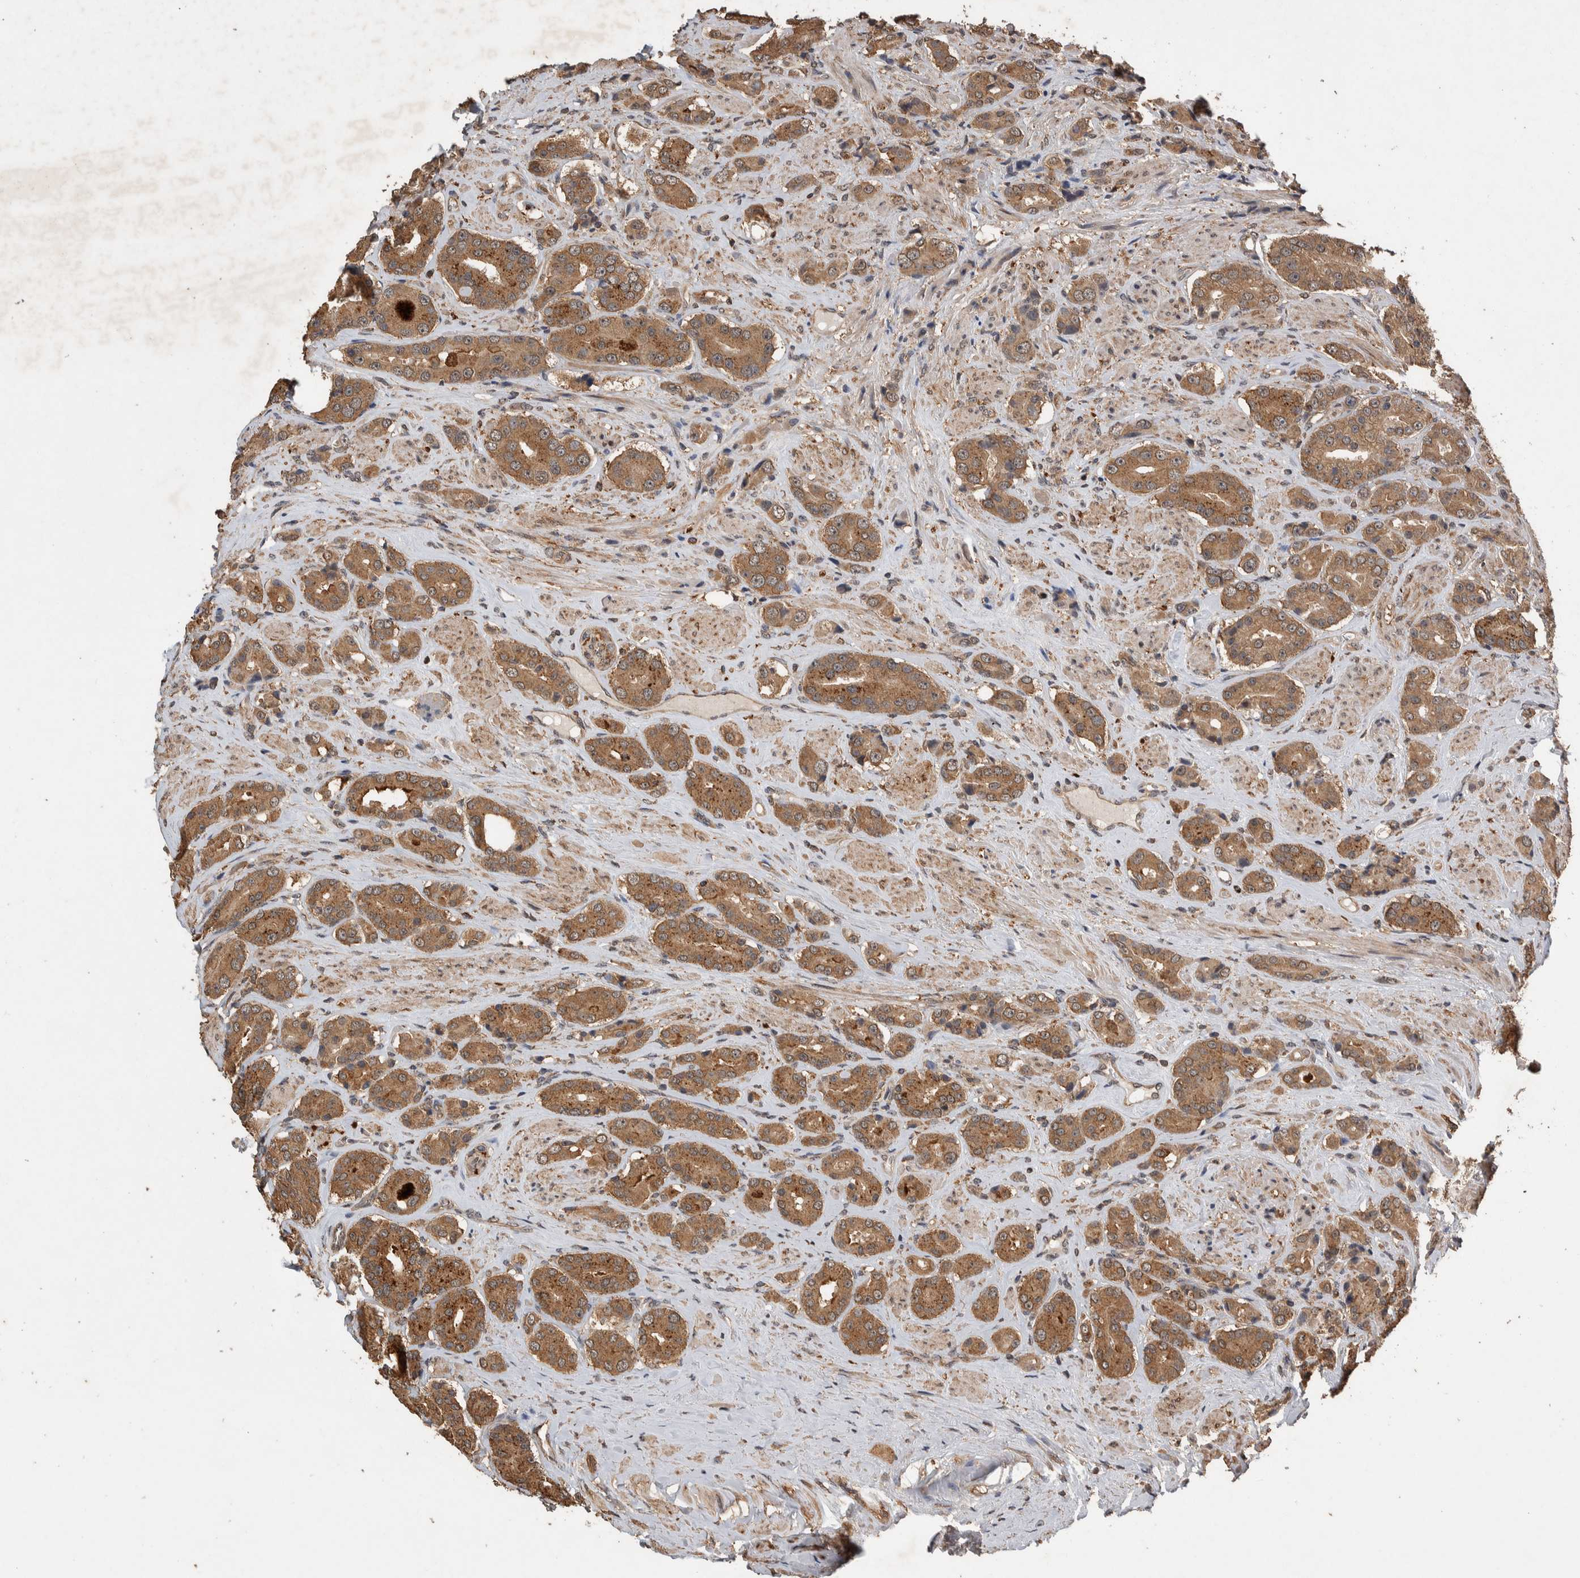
{"staining": {"intensity": "moderate", "quantity": ">75%", "location": "cytoplasmic/membranous"}, "tissue": "prostate cancer", "cell_type": "Tumor cells", "image_type": "cancer", "snomed": [{"axis": "morphology", "description": "Adenocarcinoma, High grade"}, {"axis": "topography", "description": "Prostate"}], "caption": "Moderate cytoplasmic/membranous protein staining is present in about >75% of tumor cells in prostate adenocarcinoma (high-grade). The protein of interest is stained brown, and the nuclei are stained in blue (DAB (3,3'-diaminobenzidine) IHC with brightfield microscopy, high magnification).", "gene": "DVL2", "patient": {"sex": "male", "age": 71}}